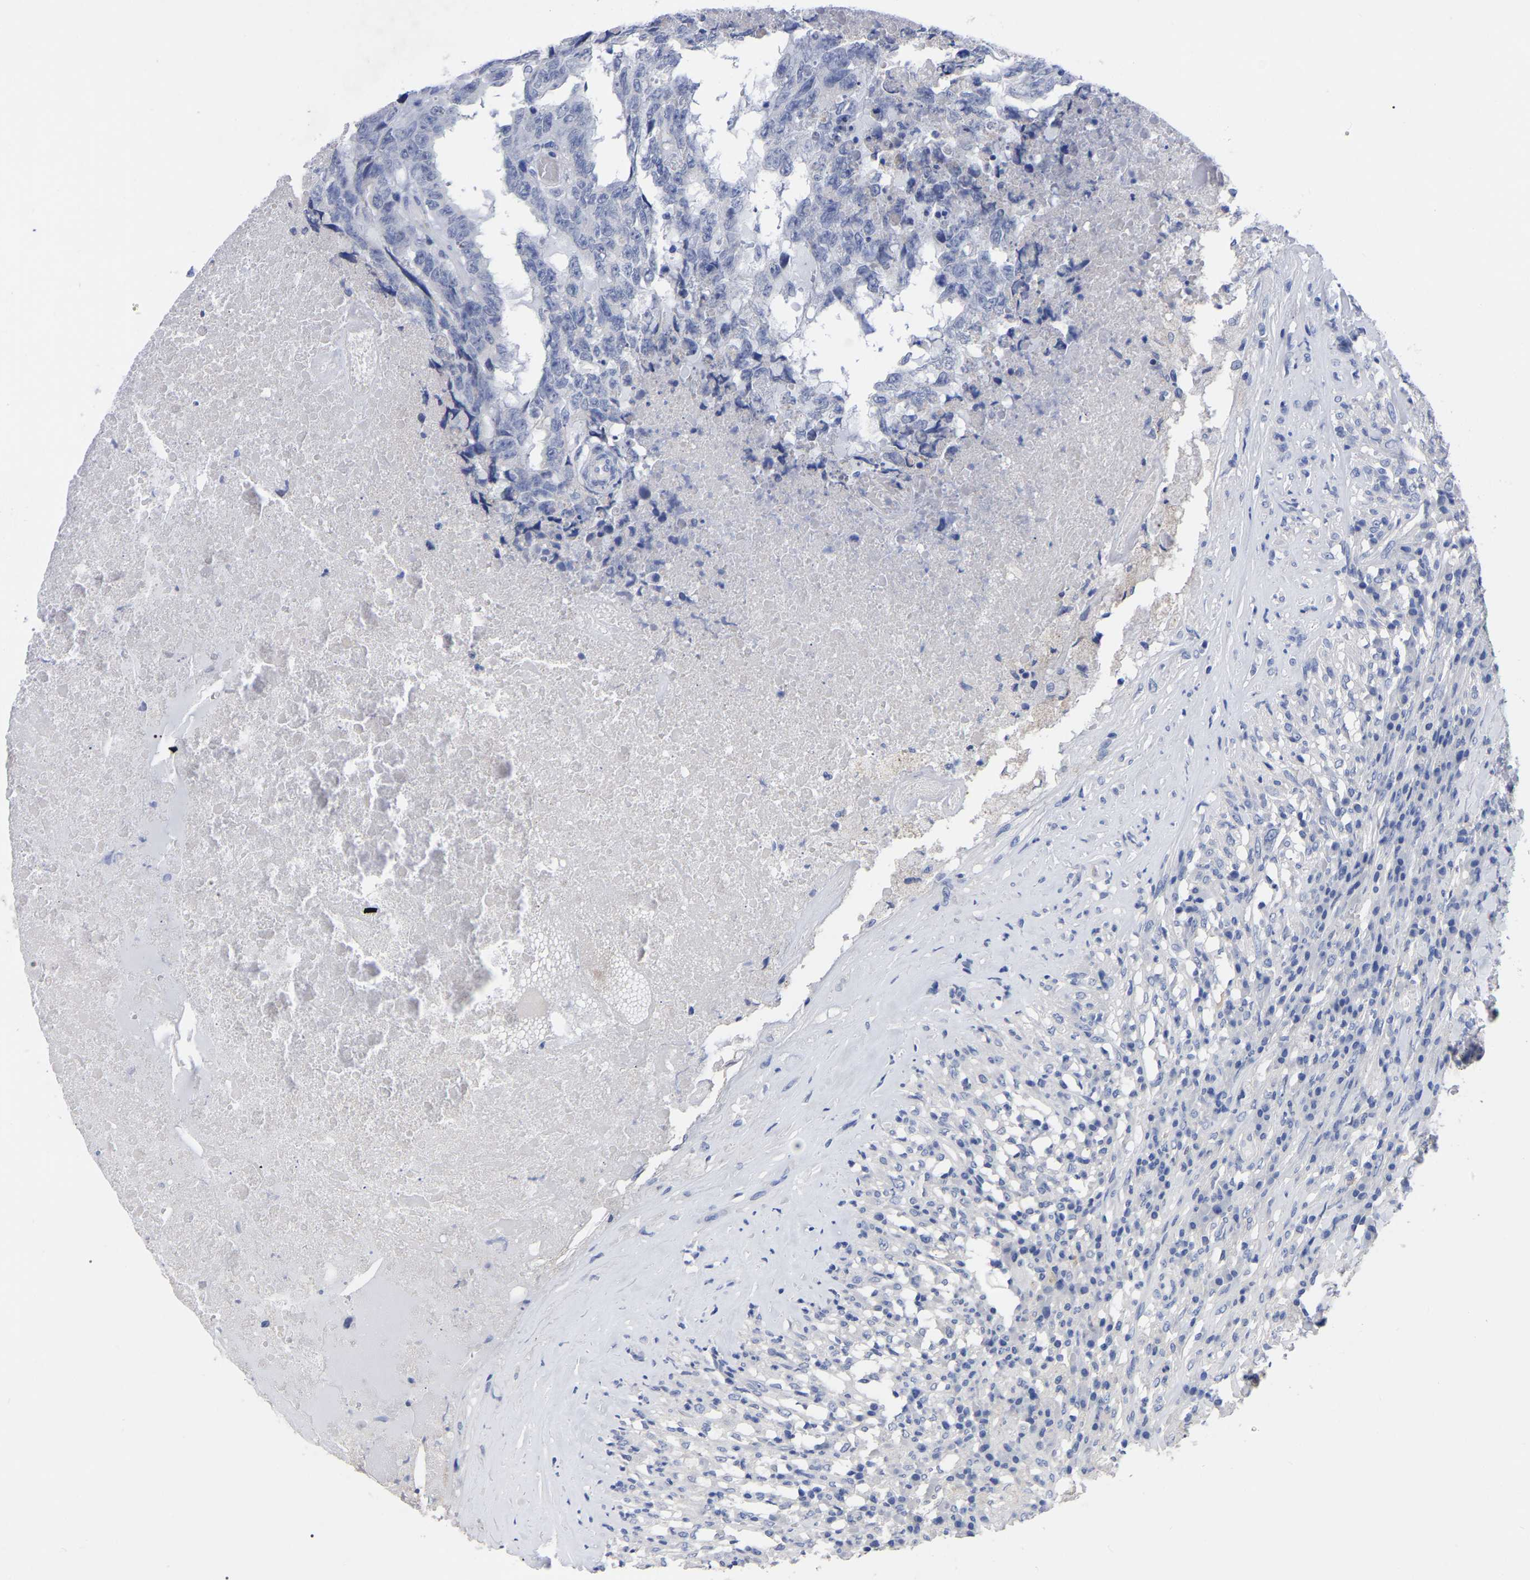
{"staining": {"intensity": "negative", "quantity": "none", "location": "none"}, "tissue": "testis cancer", "cell_type": "Tumor cells", "image_type": "cancer", "snomed": [{"axis": "morphology", "description": "Necrosis, NOS"}, {"axis": "morphology", "description": "Carcinoma, Embryonal, NOS"}, {"axis": "topography", "description": "Testis"}], "caption": "A high-resolution image shows immunohistochemistry staining of testis embryonal carcinoma, which displays no significant positivity in tumor cells. The staining was performed using DAB to visualize the protein expression in brown, while the nuclei were stained in blue with hematoxylin (Magnification: 20x).", "gene": "ANXA13", "patient": {"sex": "male", "age": 19}}